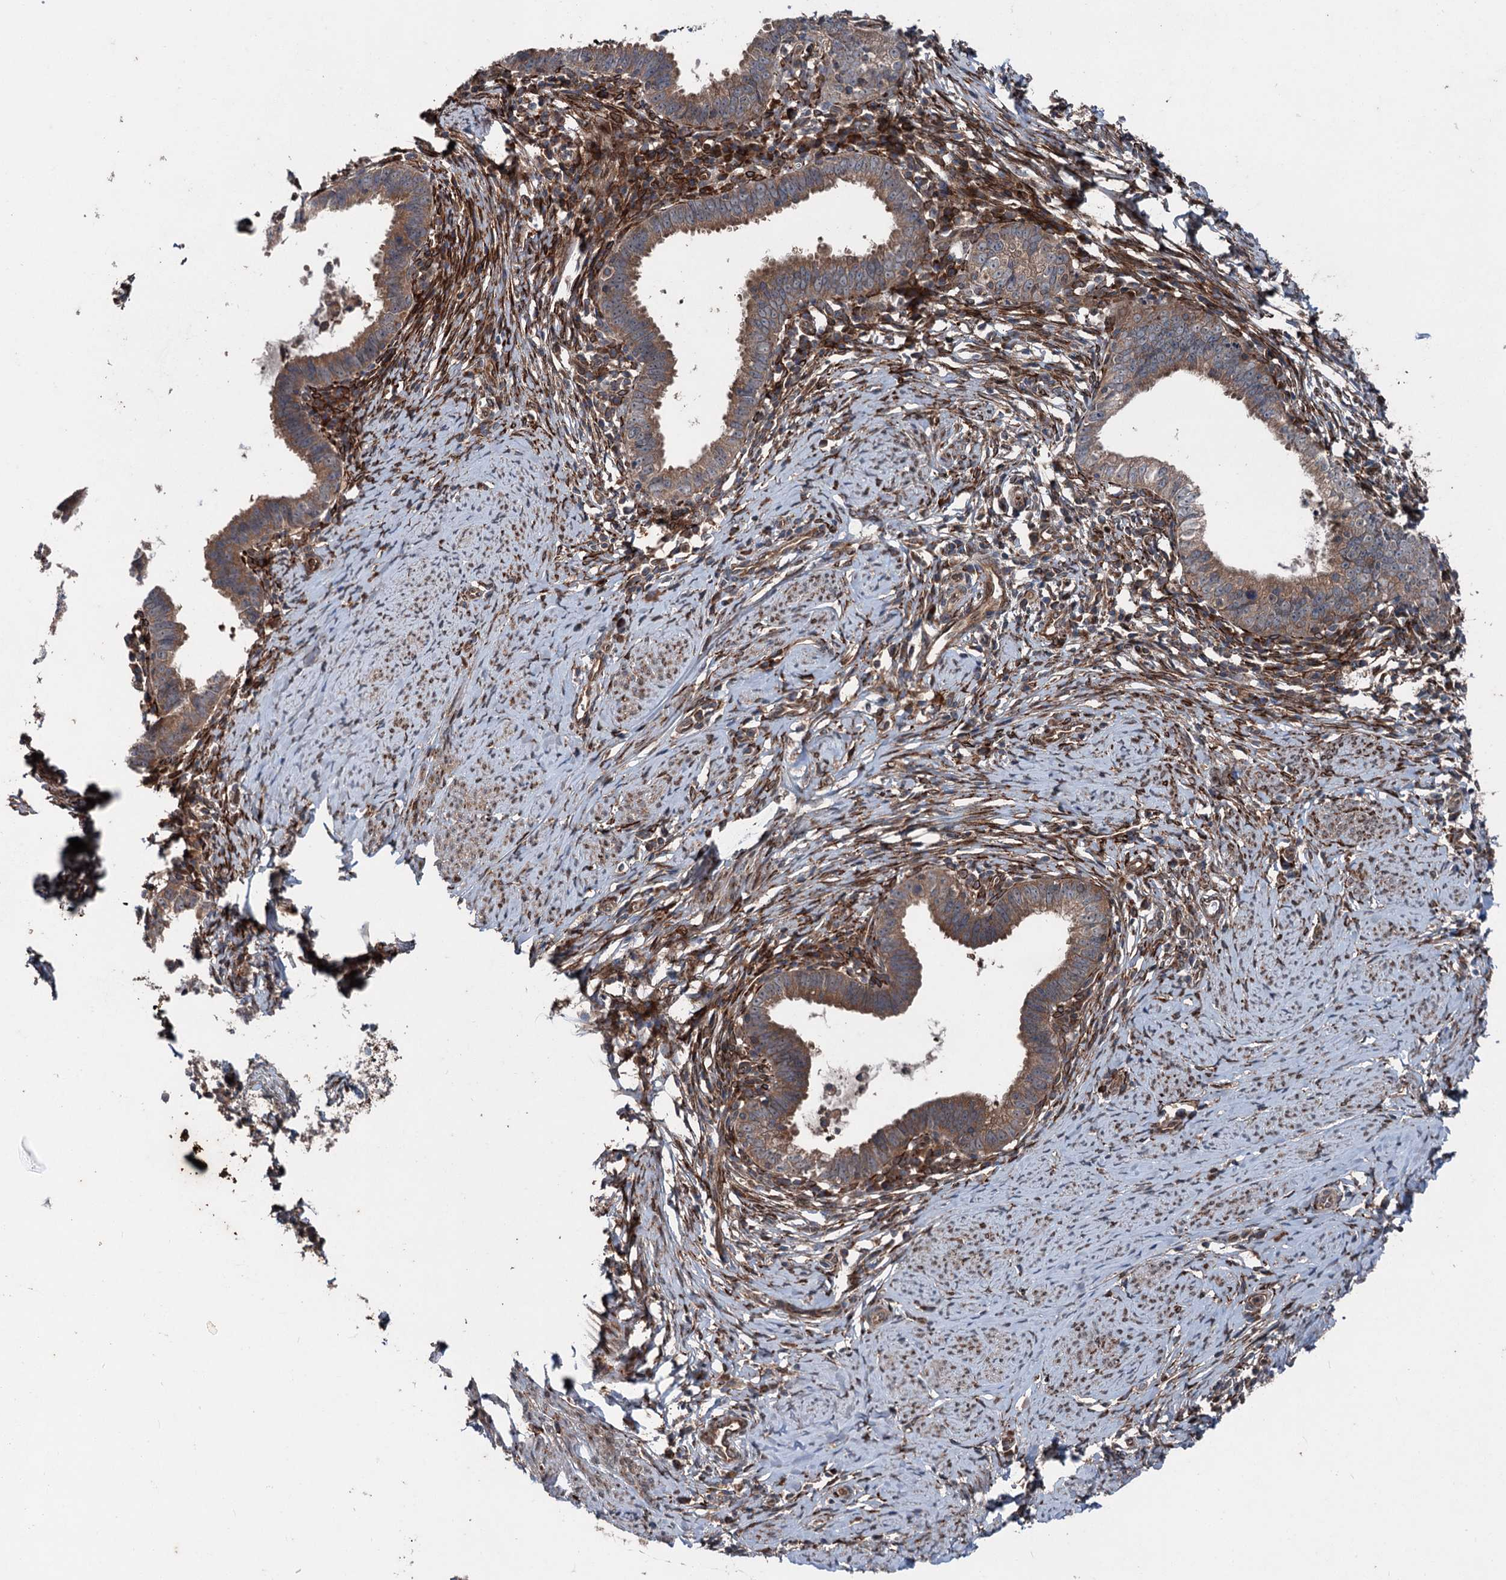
{"staining": {"intensity": "moderate", "quantity": ">75%", "location": "cytoplasmic/membranous"}, "tissue": "cervical cancer", "cell_type": "Tumor cells", "image_type": "cancer", "snomed": [{"axis": "morphology", "description": "Adenocarcinoma, NOS"}, {"axis": "topography", "description": "Cervix"}], "caption": "A brown stain labels moderate cytoplasmic/membranous positivity of a protein in human cervical cancer (adenocarcinoma) tumor cells.", "gene": "DDIAS", "patient": {"sex": "female", "age": 36}}